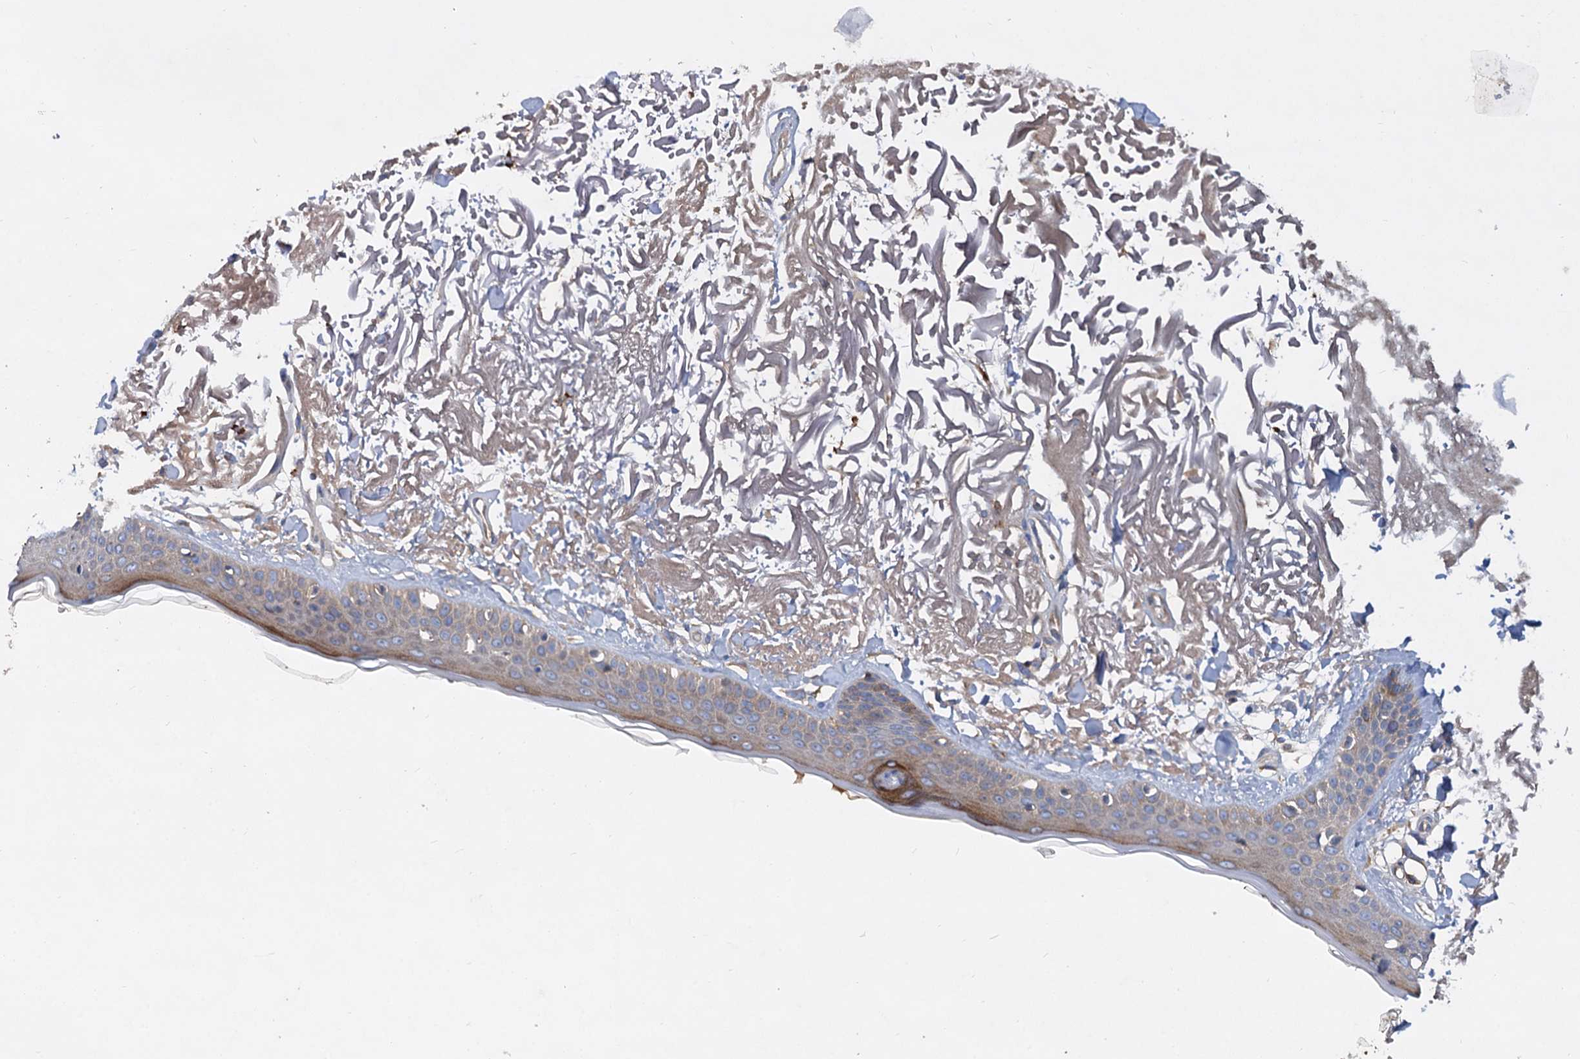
{"staining": {"intensity": "negative", "quantity": "none", "location": "none"}, "tissue": "skin", "cell_type": "Fibroblasts", "image_type": "normal", "snomed": [{"axis": "morphology", "description": "Normal tissue, NOS"}, {"axis": "topography", "description": "Skin"}, {"axis": "topography", "description": "Skeletal muscle"}], "caption": "Immunohistochemical staining of normal human skin exhibits no significant expression in fibroblasts. Nuclei are stained in blue.", "gene": "ALKBH7", "patient": {"sex": "male", "age": 83}}